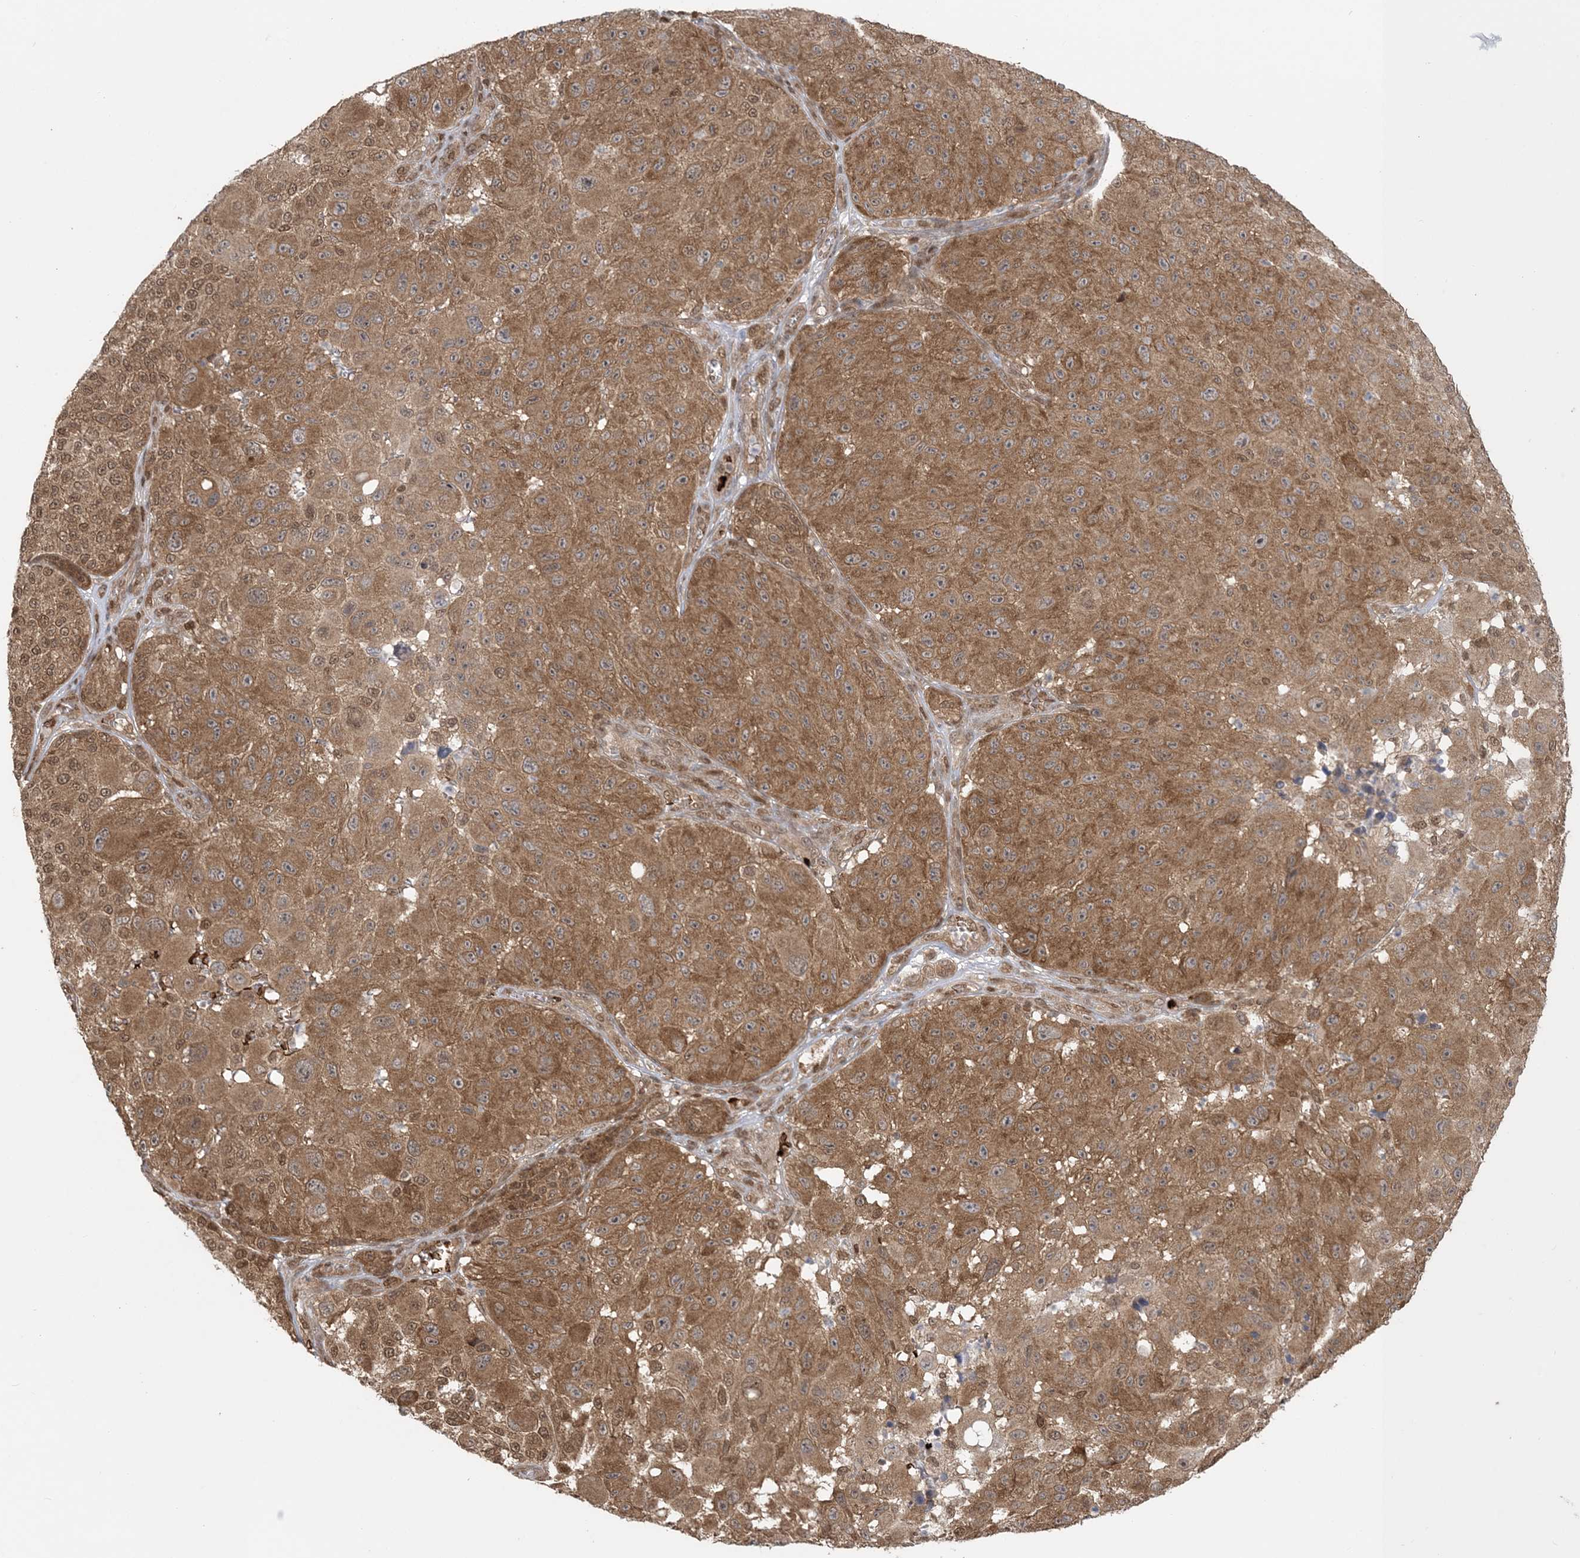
{"staining": {"intensity": "moderate", "quantity": ">75%", "location": "cytoplasmic/membranous"}, "tissue": "melanoma", "cell_type": "Tumor cells", "image_type": "cancer", "snomed": [{"axis": "morphology", "description": "Malignant melanoma, NOS"}, {"axis": "topography", "description": "Skin"}], "caption": "This micrograph displays immunohistochemistry (IHC) staining of human melanoma, with medium moderate cytoplasmic/membranous staining in approximately >75% of tumor cells.", "gene": "ABCF3", "patient": {"sex": "male", "age": 83}}